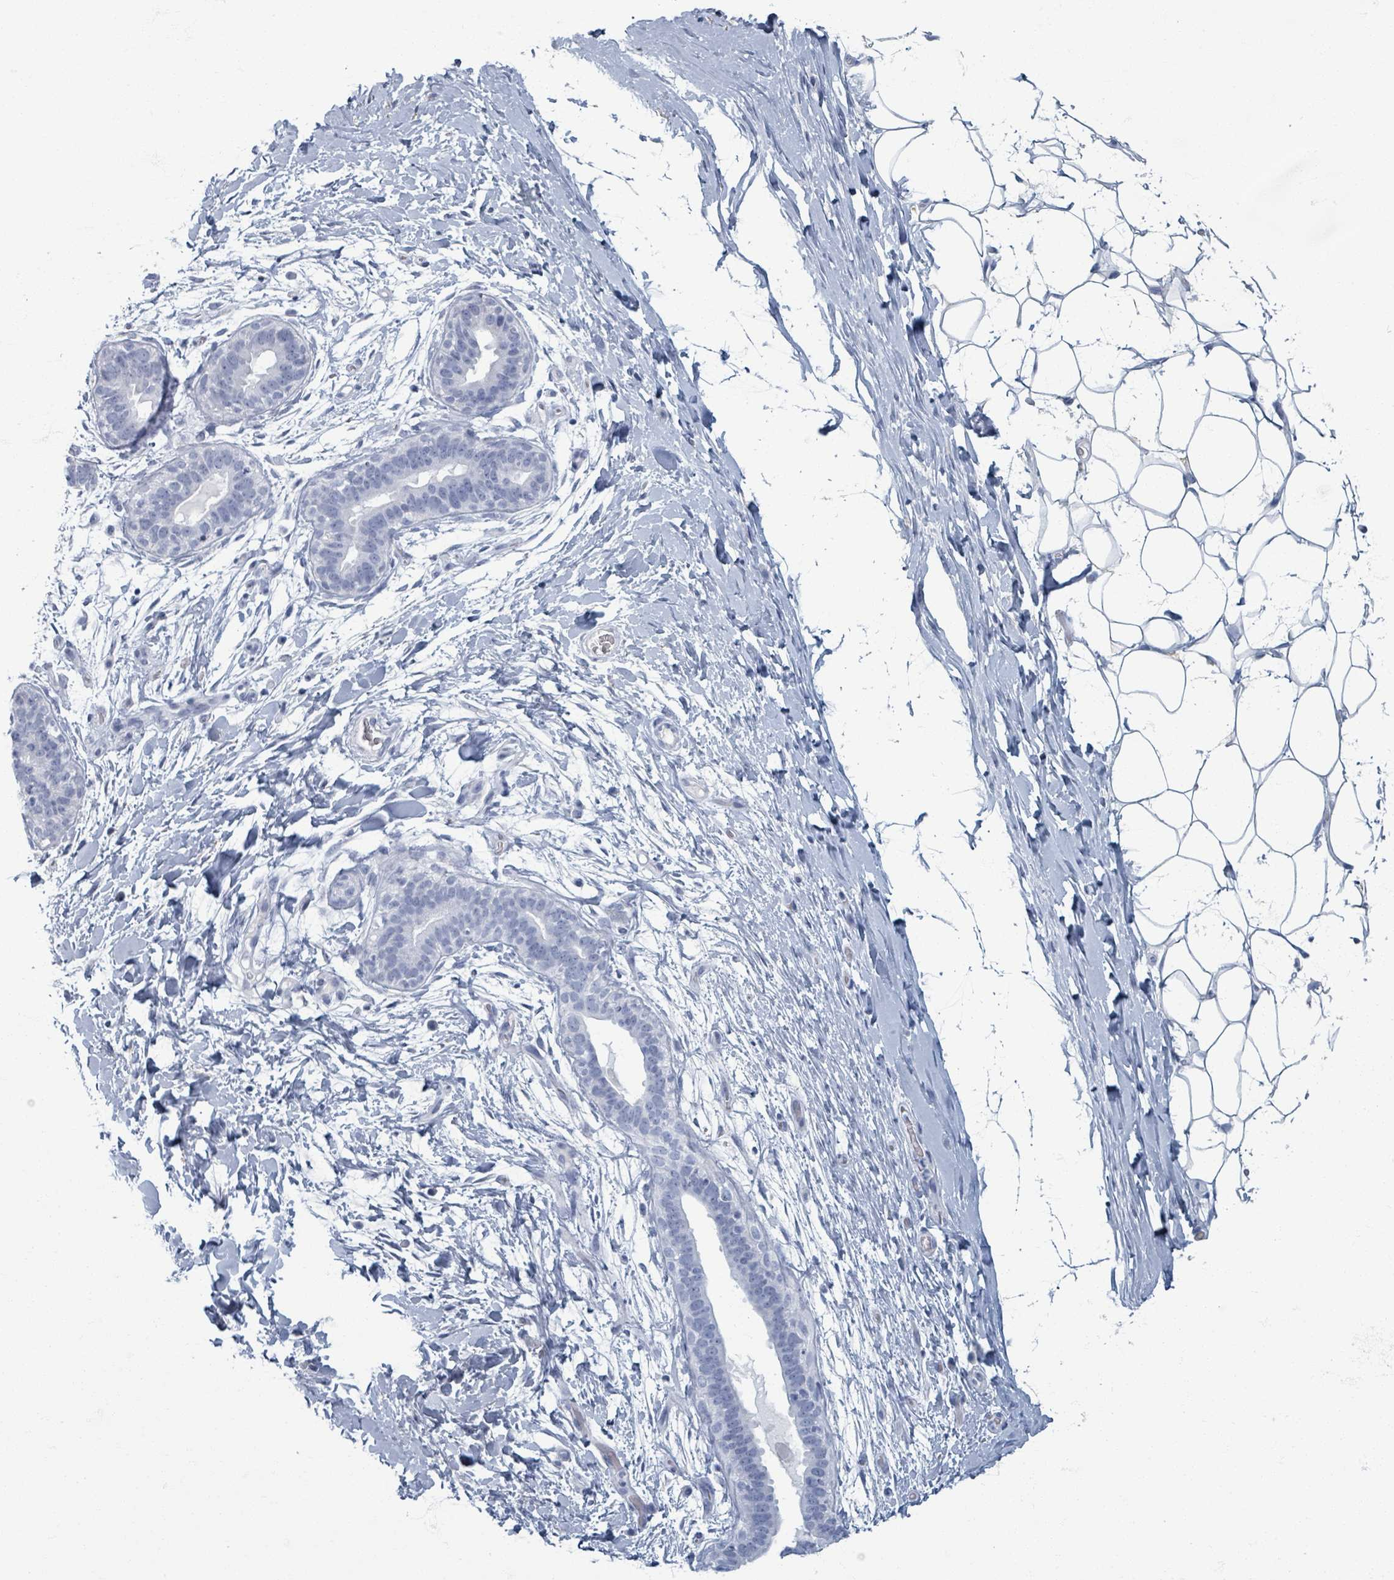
{"staining": {"intensity": "negative", "quantity": "none", "location": "none"}, "tissue": "adipose tissue", "cell_type": "Adipocytes", "image_type": "normal", "snomed": [{"axis": "morphology", "description": "Normal tissue, NOS"}, {"axis": "topography", "description": "Breast"}], "caption": "High power microscopy histopathology image of an IHC photomicrograph of normal adipose tissue, revealing no significant expression in adipocytes.", "gene": "TAS2R1", "patient": {"sex": "female", "age": 26}}